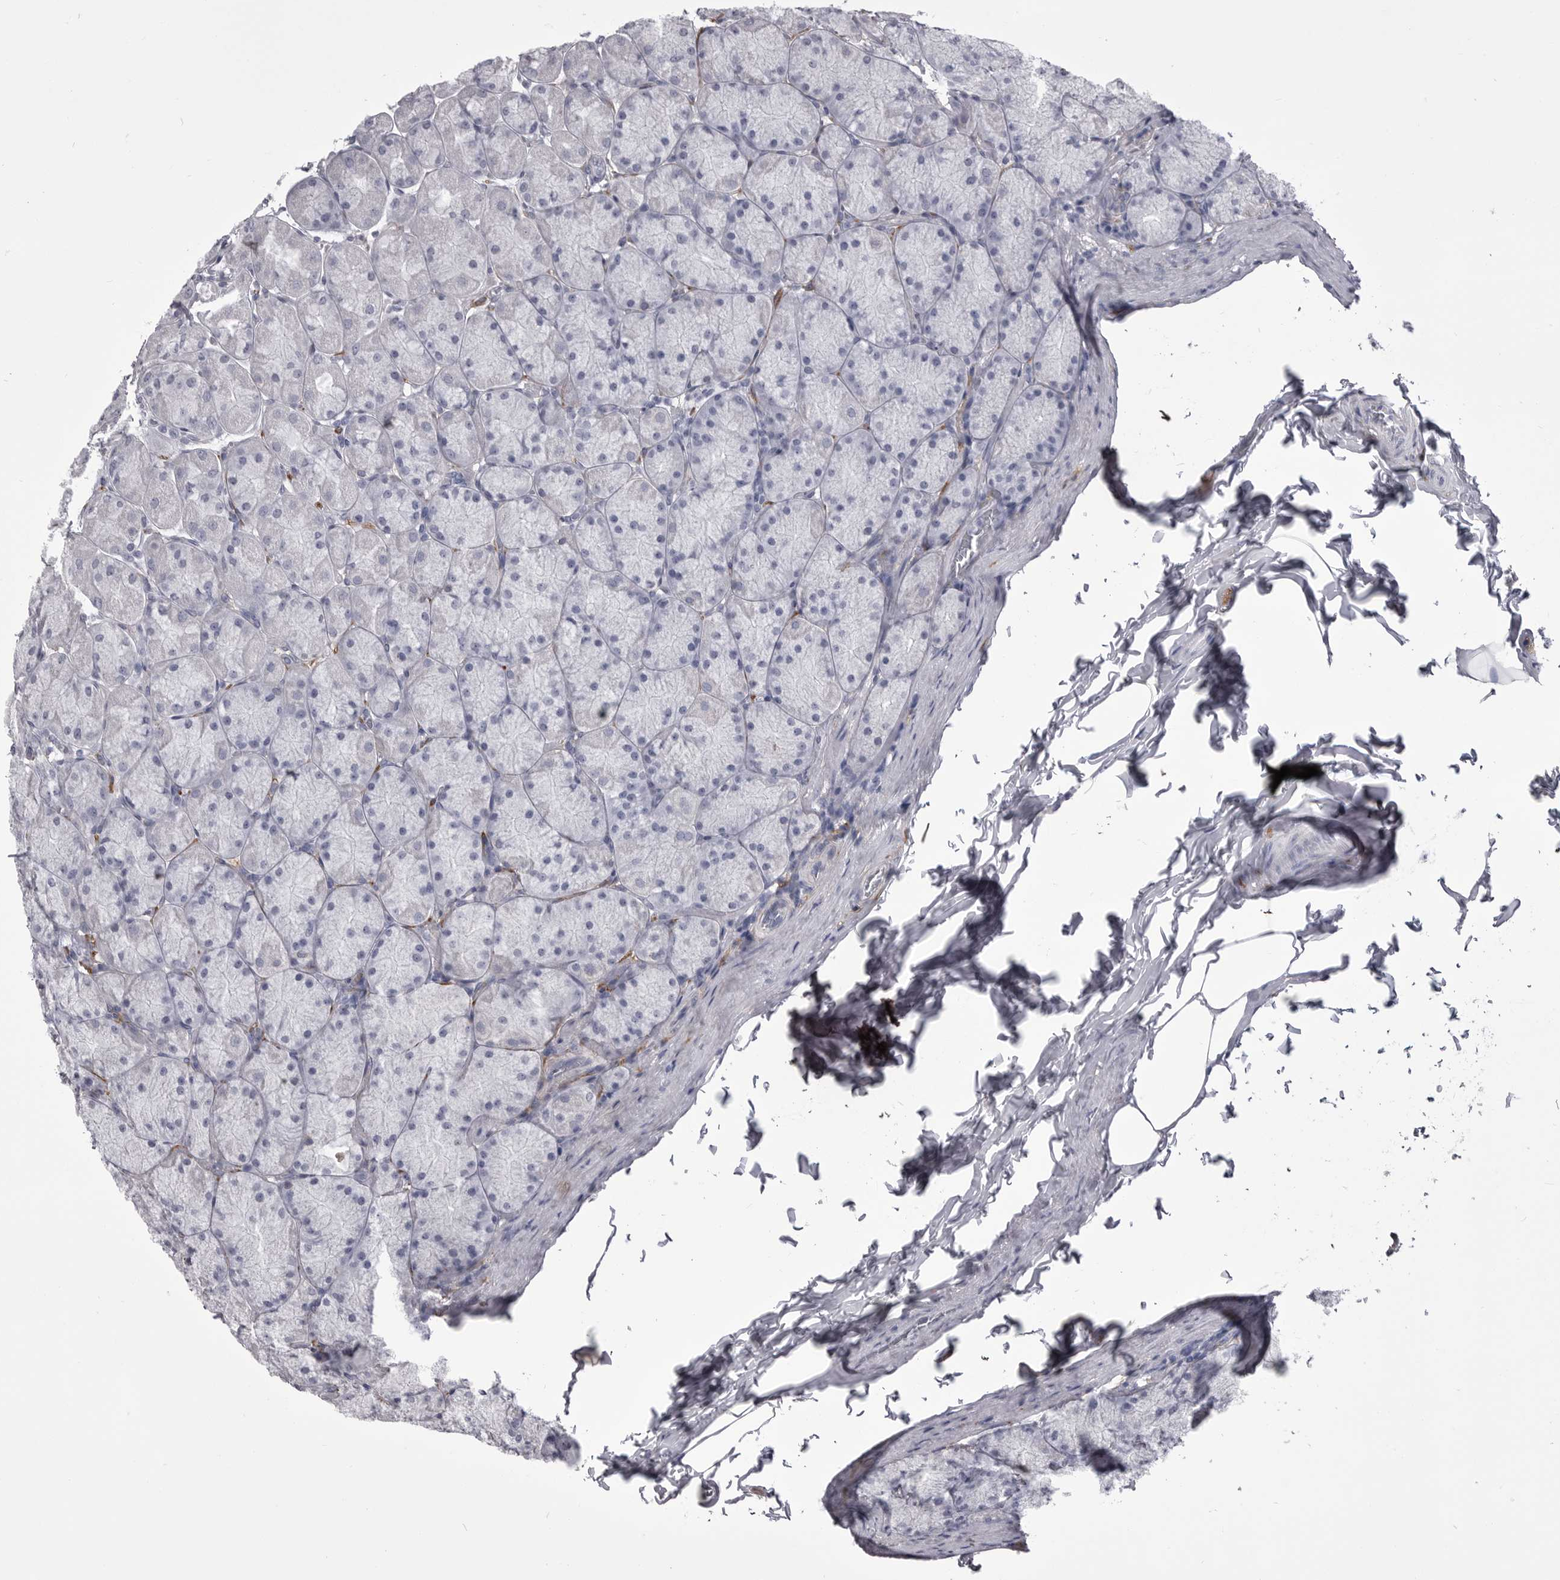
{"staining": {"intensity": "negative", "quantity": "none", "location": "none"}, "tissue": "stomach", "cell_type": "Glandular cells", "image_type": "normal", "snomed": [{"axis": "morphology", "description": "Normal tissue, NOS"}, {"axis": "topography", "description": "Stomach, upper"}], "caption": "A high-resolution photomicrograph shows immunohistochemistry staining of normal stomach, which exhibits no significant staining in glandular cells.", "gene": "ANK2", "patient": {"sex": "female", "age": 56}}